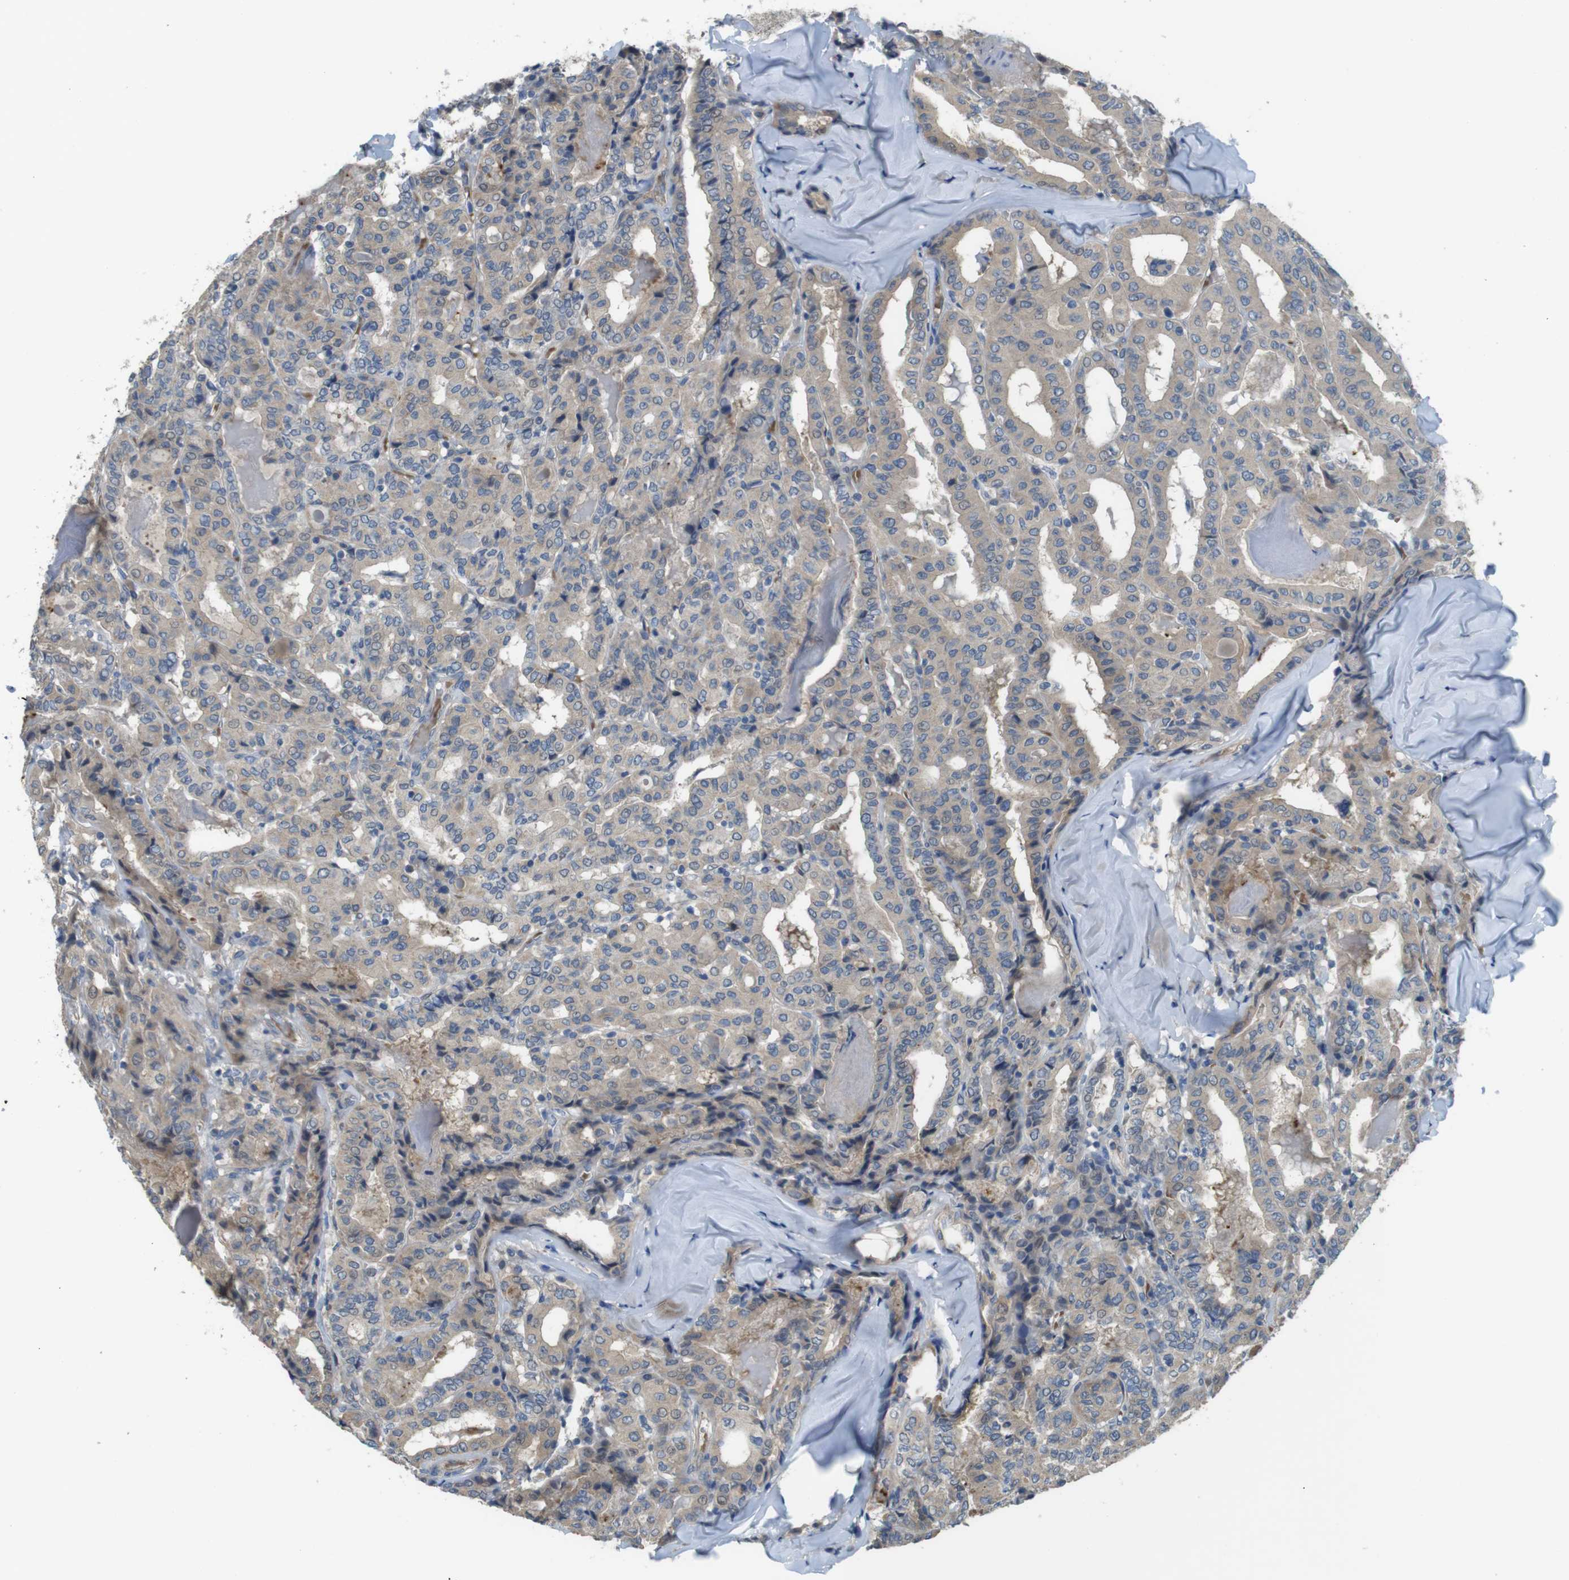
{"staining": {"intensity": "weak", "quantity": "<25%", "location": "cytoplasmic/membranous"}, "tissue": "thyroid cancer", "cell_type": "Tumor cells", "image_type": "cancer", "snomed": [{"axis": "morphology", "description": "Papillary adenocarcinoma, NOS"}, {"axis": "topography", "description": "Thyroid gland"}], "caption": "This is an IHC photomicrograph of human thyroid cancer. There is no staining in tumor cells.", "gene": "ABHD15", "patient": {"sex": "female", "age": 42}}